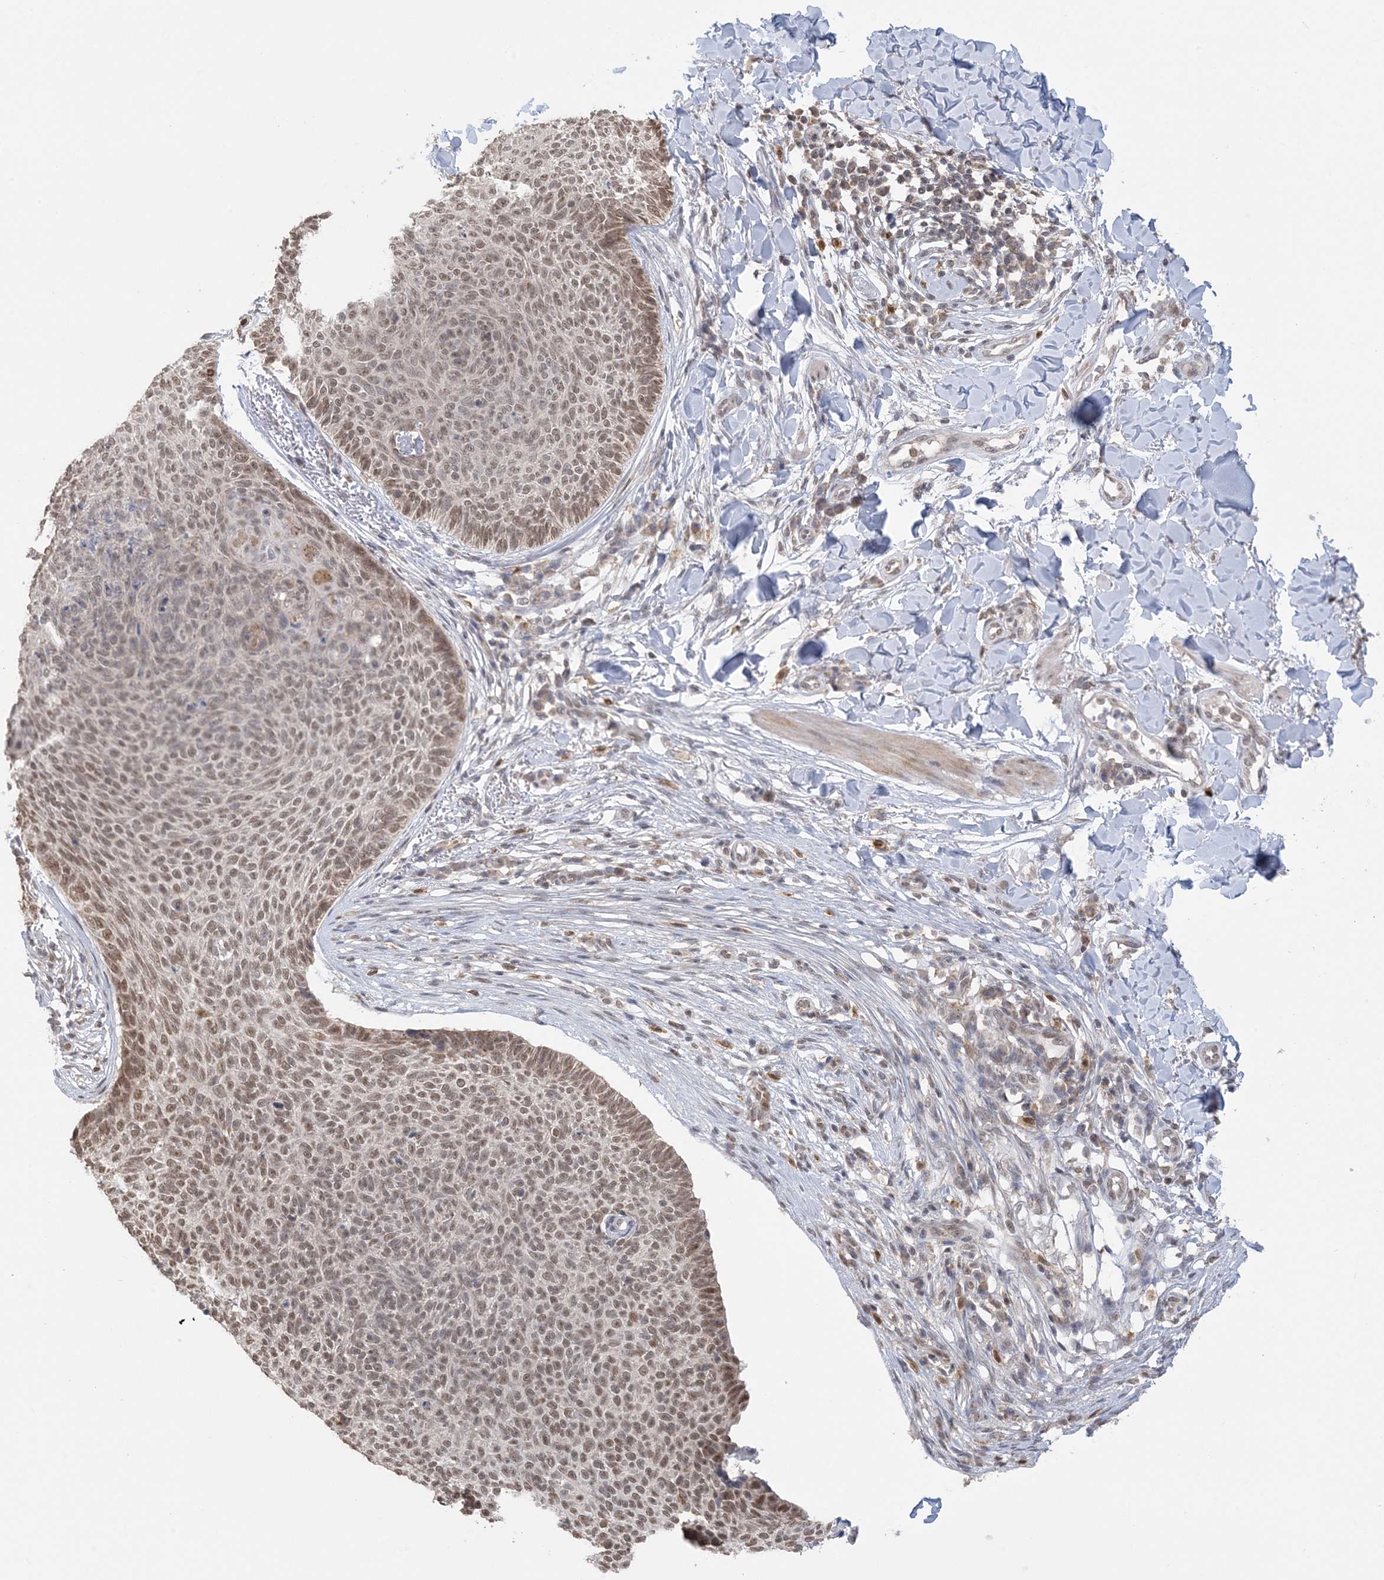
{"staining": {"intensity": "moderate", "quantity": ">75%", "location": "nuclear"}, "tissue": "skin cancer", "cell_type": "Tumor cells", "image_type": "cancer", "snomed": [{"axis": "morphology", "description": "Normal tissue, NOS"}, {"axis": "morphology", "description": "Basal cell carcinoma"}, {"axis": "topography", "description": "Skin"}], "caption": "This is an image of IHC staining of basal cell carcinoma (skin), which shows moderate staining in the nuclear of tumor cells.", "gene": "TRMT10C", "patient": {"sex": "male", "age": 50}}